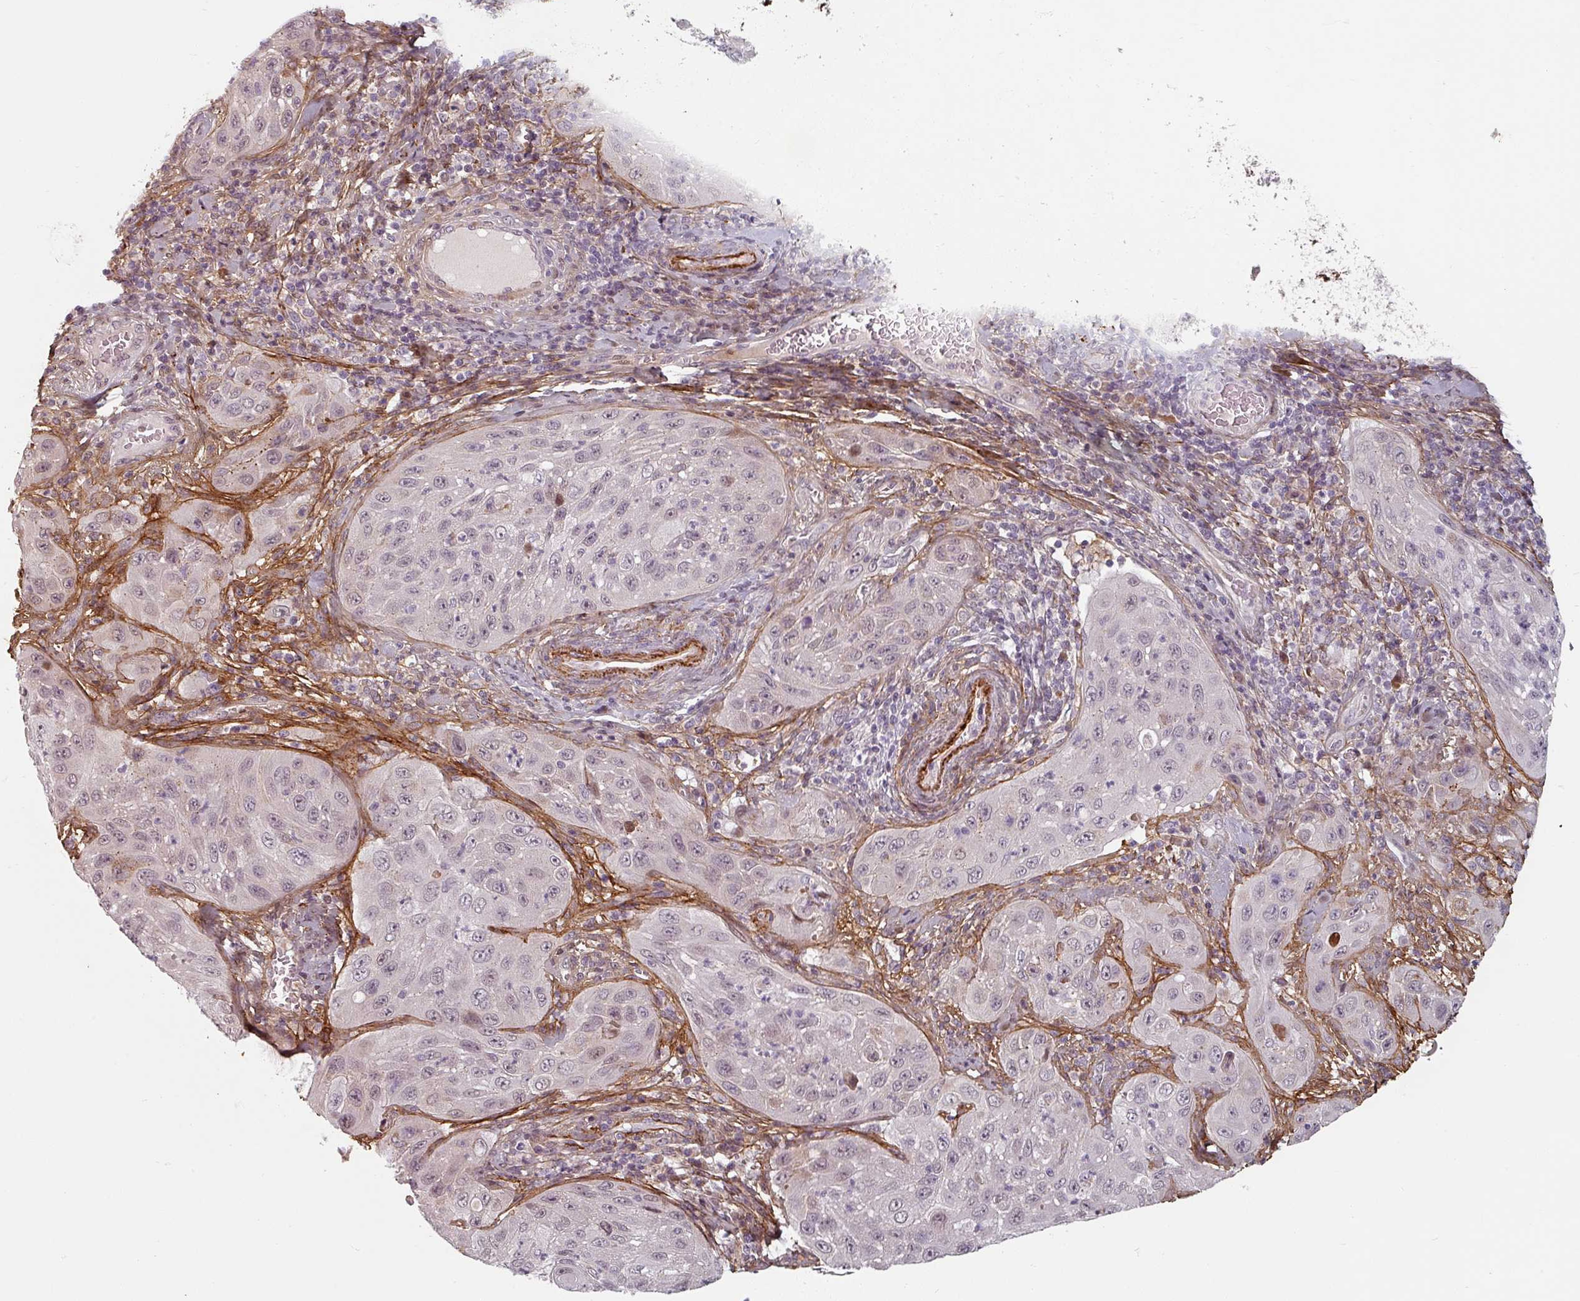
{"staining": {"intensity": "negative", "quantity": "none", "location": "none"}, "tissue": "cervical cancer", "cell_type": "Tumor cells", "image_type": "cancer", "snomed": [{"axis": "morphology", "description": "Squamous cell carcinoma, NOS"}, {"axis": "topography", "description": "Cervix"}], "caption": "Tumor cells are negative for brown protein staining in cervical cancer. (DAB (3,3'-diaminobenzidine) immunohistochemistry, high magnification).", "gene": "CYB5RL", "patient": {"sex": "female", "age": 42}}